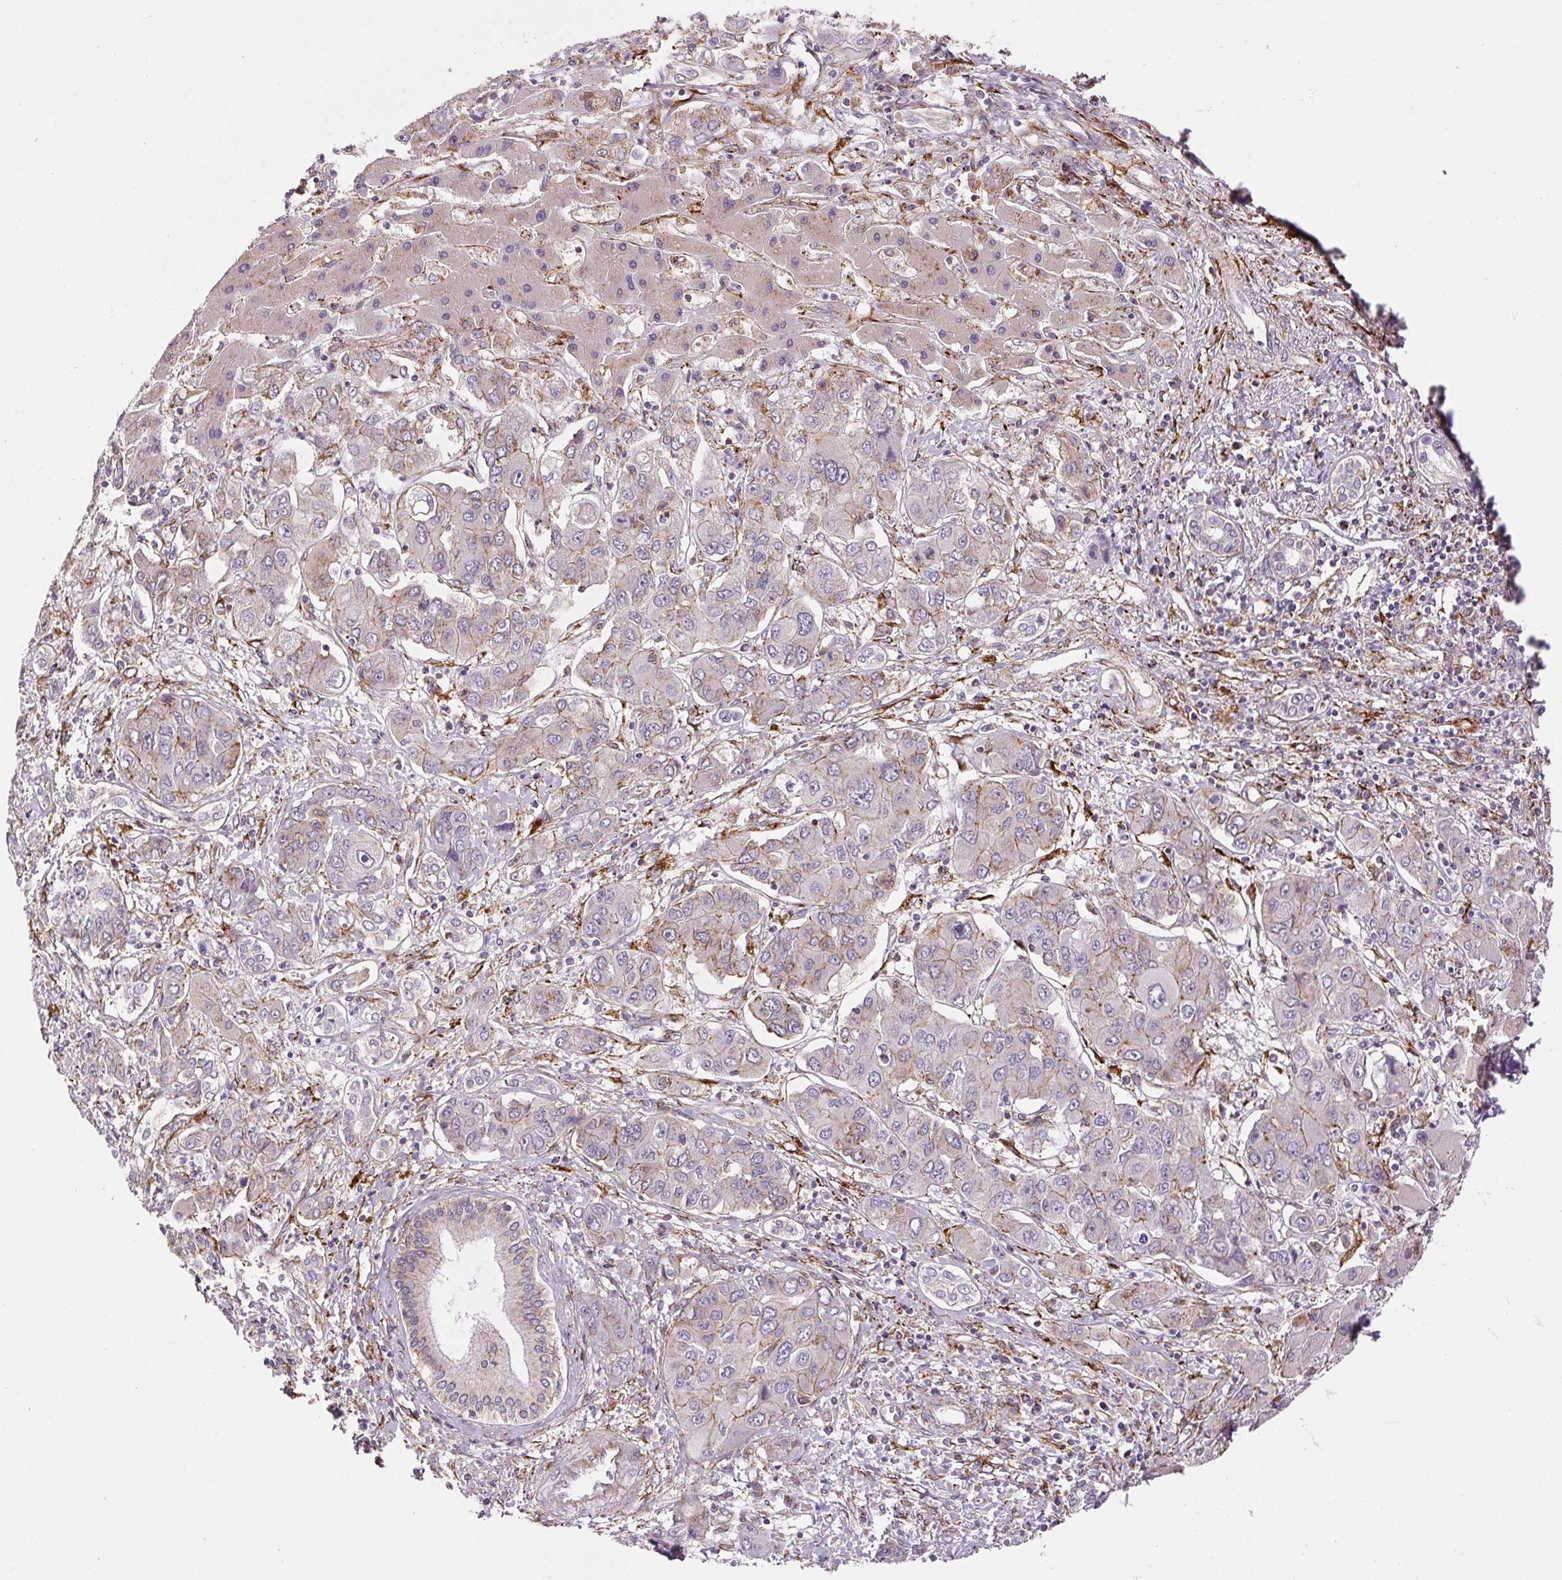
{"staining": {"intensity": "weak", "quantity": "<25%", "location": "cytoplasmic/membranous"}, "tissue": "liver cancer", "cell_type": "Tumor cells", "image_type": "cancer", "snomed": [{"axis": "morphology", "description": "Cholangiocarcinoma"}, {"axis": "topography", "description": "Liver"}], "caption": "Immunohistochemical staining of human liver cholangiocarcinoma shows no significant expression in tumor cells.", "gene": "RNF170", "patient": {"sex": "male", "age": 67}}